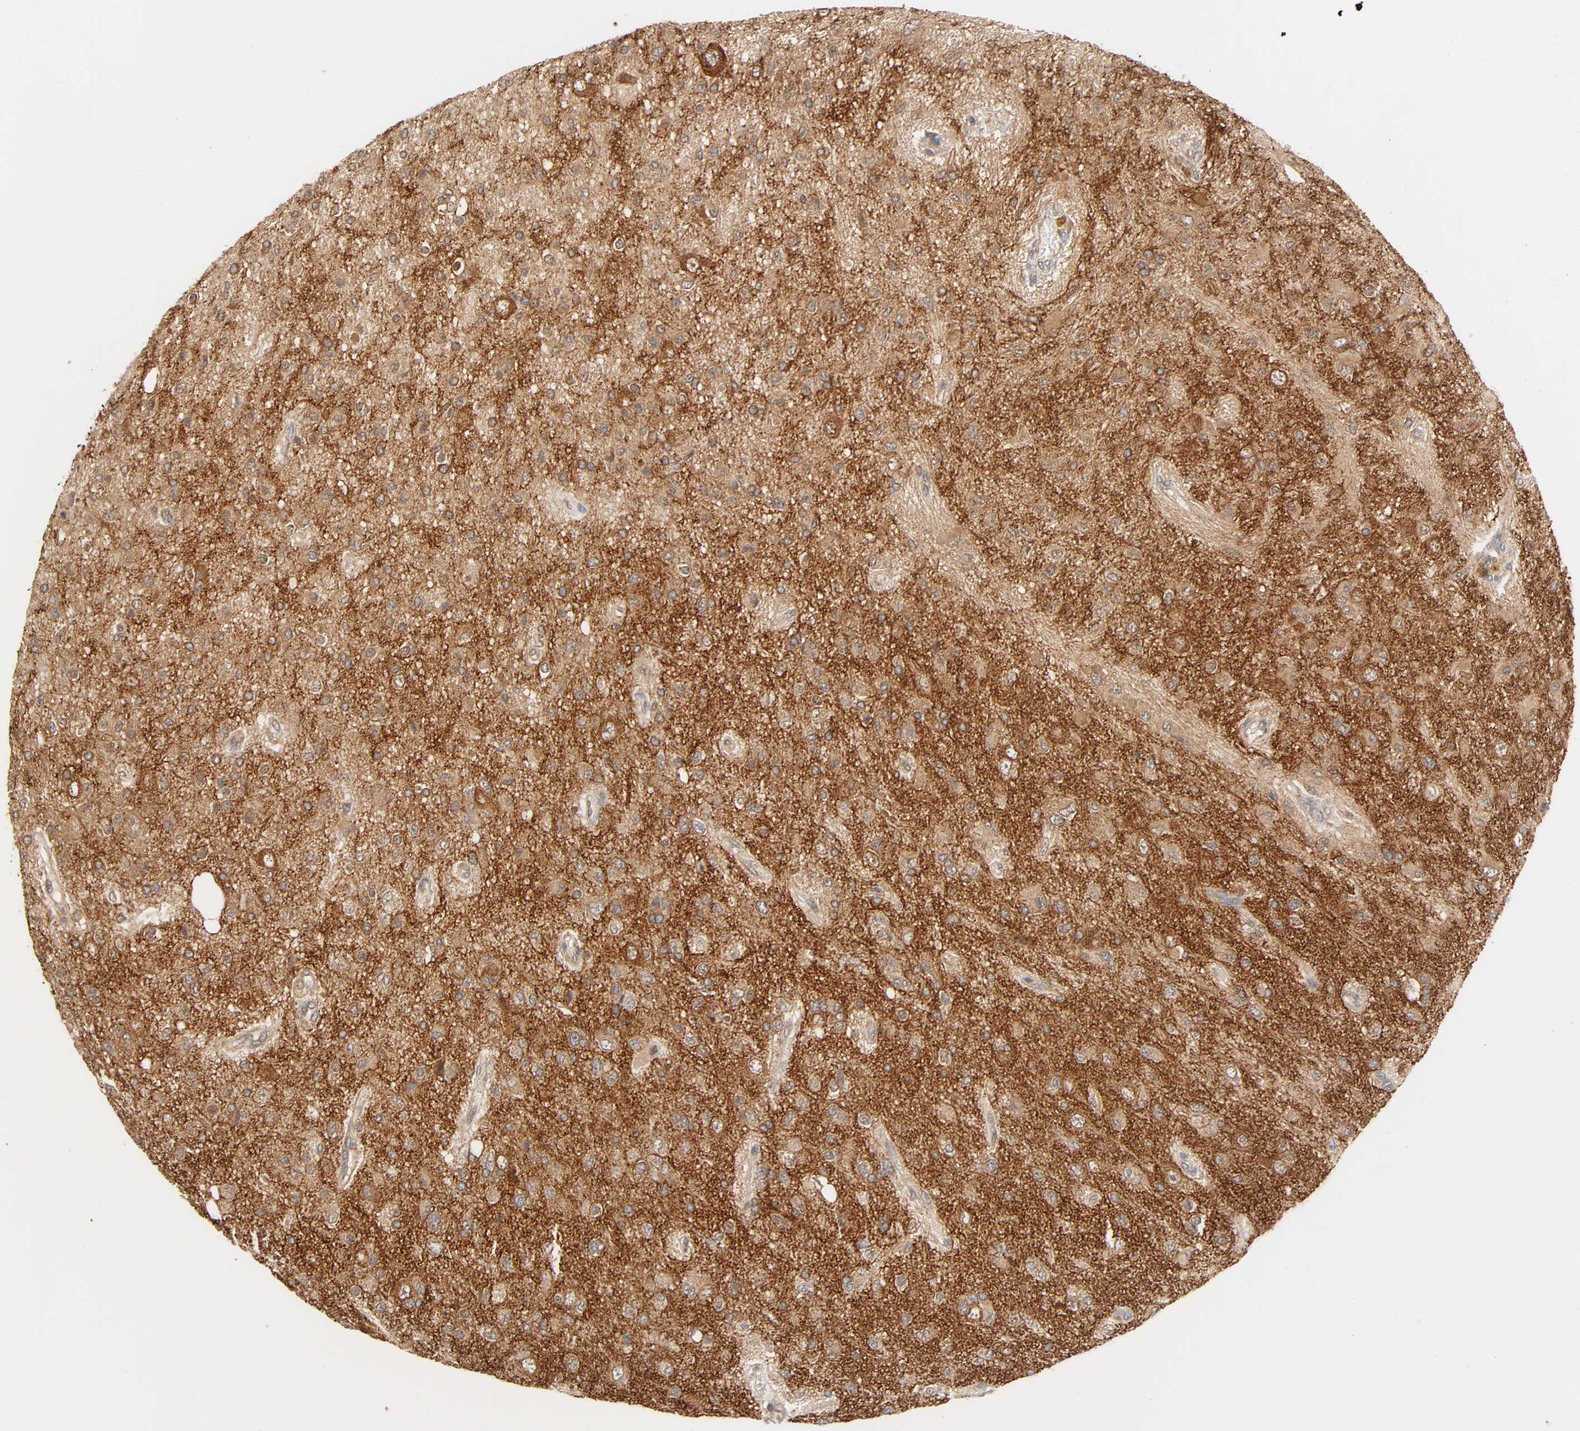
{"staining": {"intensity": "moderate", "quantity": ">75%", "location": "cytoplasmic/membranous"}, "tissue": "glioma", "cell_type": "Tumor cells", "image_type": "cancer", "snomed": [{"axis": "morphology", "description": "Glioma, malignant, High grade"}, {"axis": "topography", "description": "Brain"}], "caption": "Malignant glioma (high-grade) stained for a protein demonstrates moderate cytoplasmic/membranous positivity in tumor cells.", "gene": "NEMF", "patient": {"sex": "male", "age": 47}}